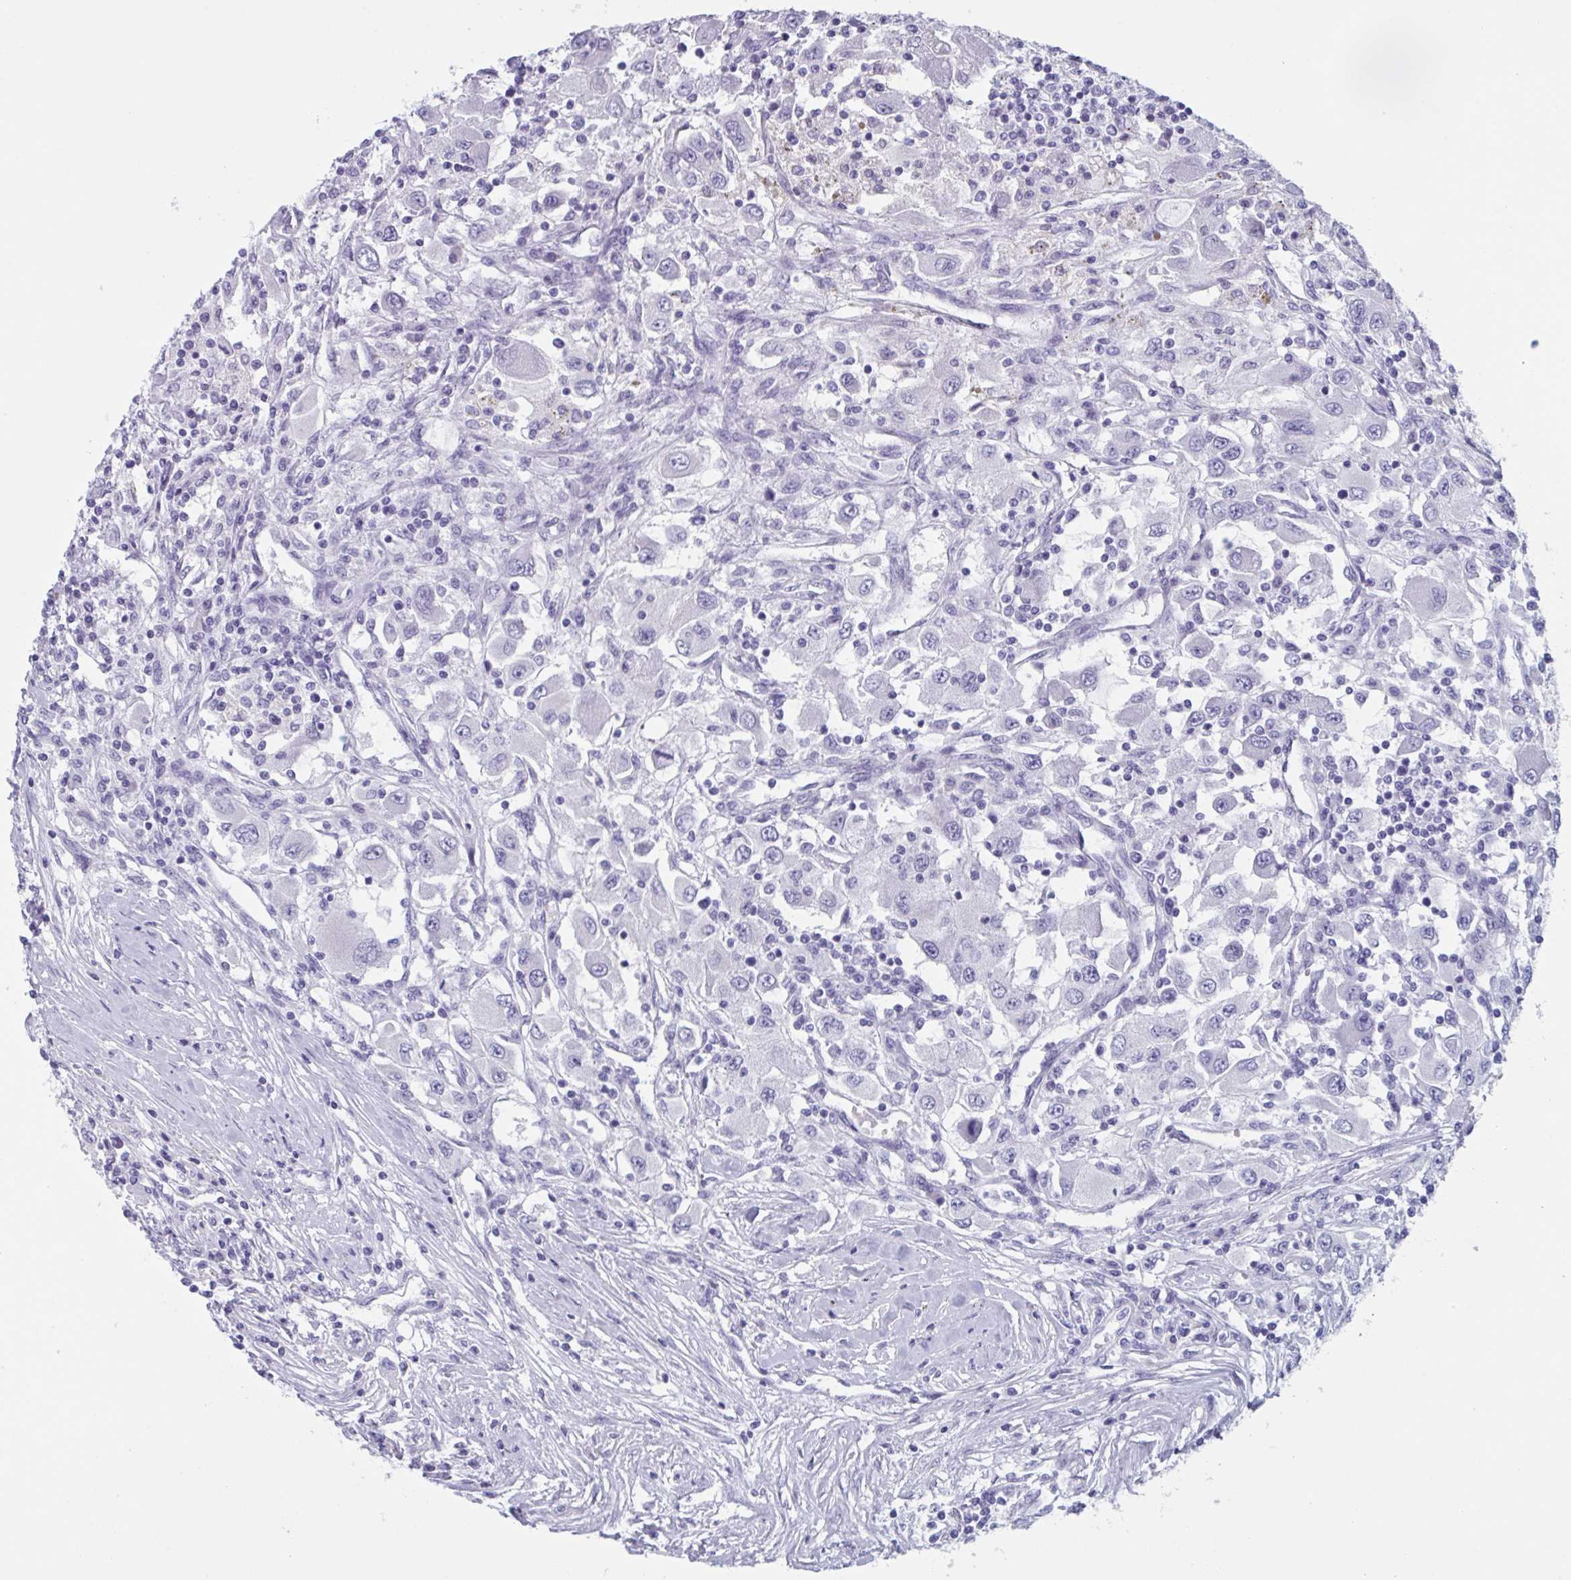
{"staining": {"intensity": "negative", "quantity": "none", "location": "none"}, "tissue": "renal cancer", "cell_type": "Tumor cells", "image_type": "cancer", "snomed": [{"axis": "morphology", "description": "Adenocarcinoma, NOS"}, {"axis": "topography", "description": "Kidney"}], "caption": "Tumor cells show no significant protein staining in adenocarcinoma (renal).", "gene": "HSD11B2", "patient": {"sex": "female", "age": 67}}